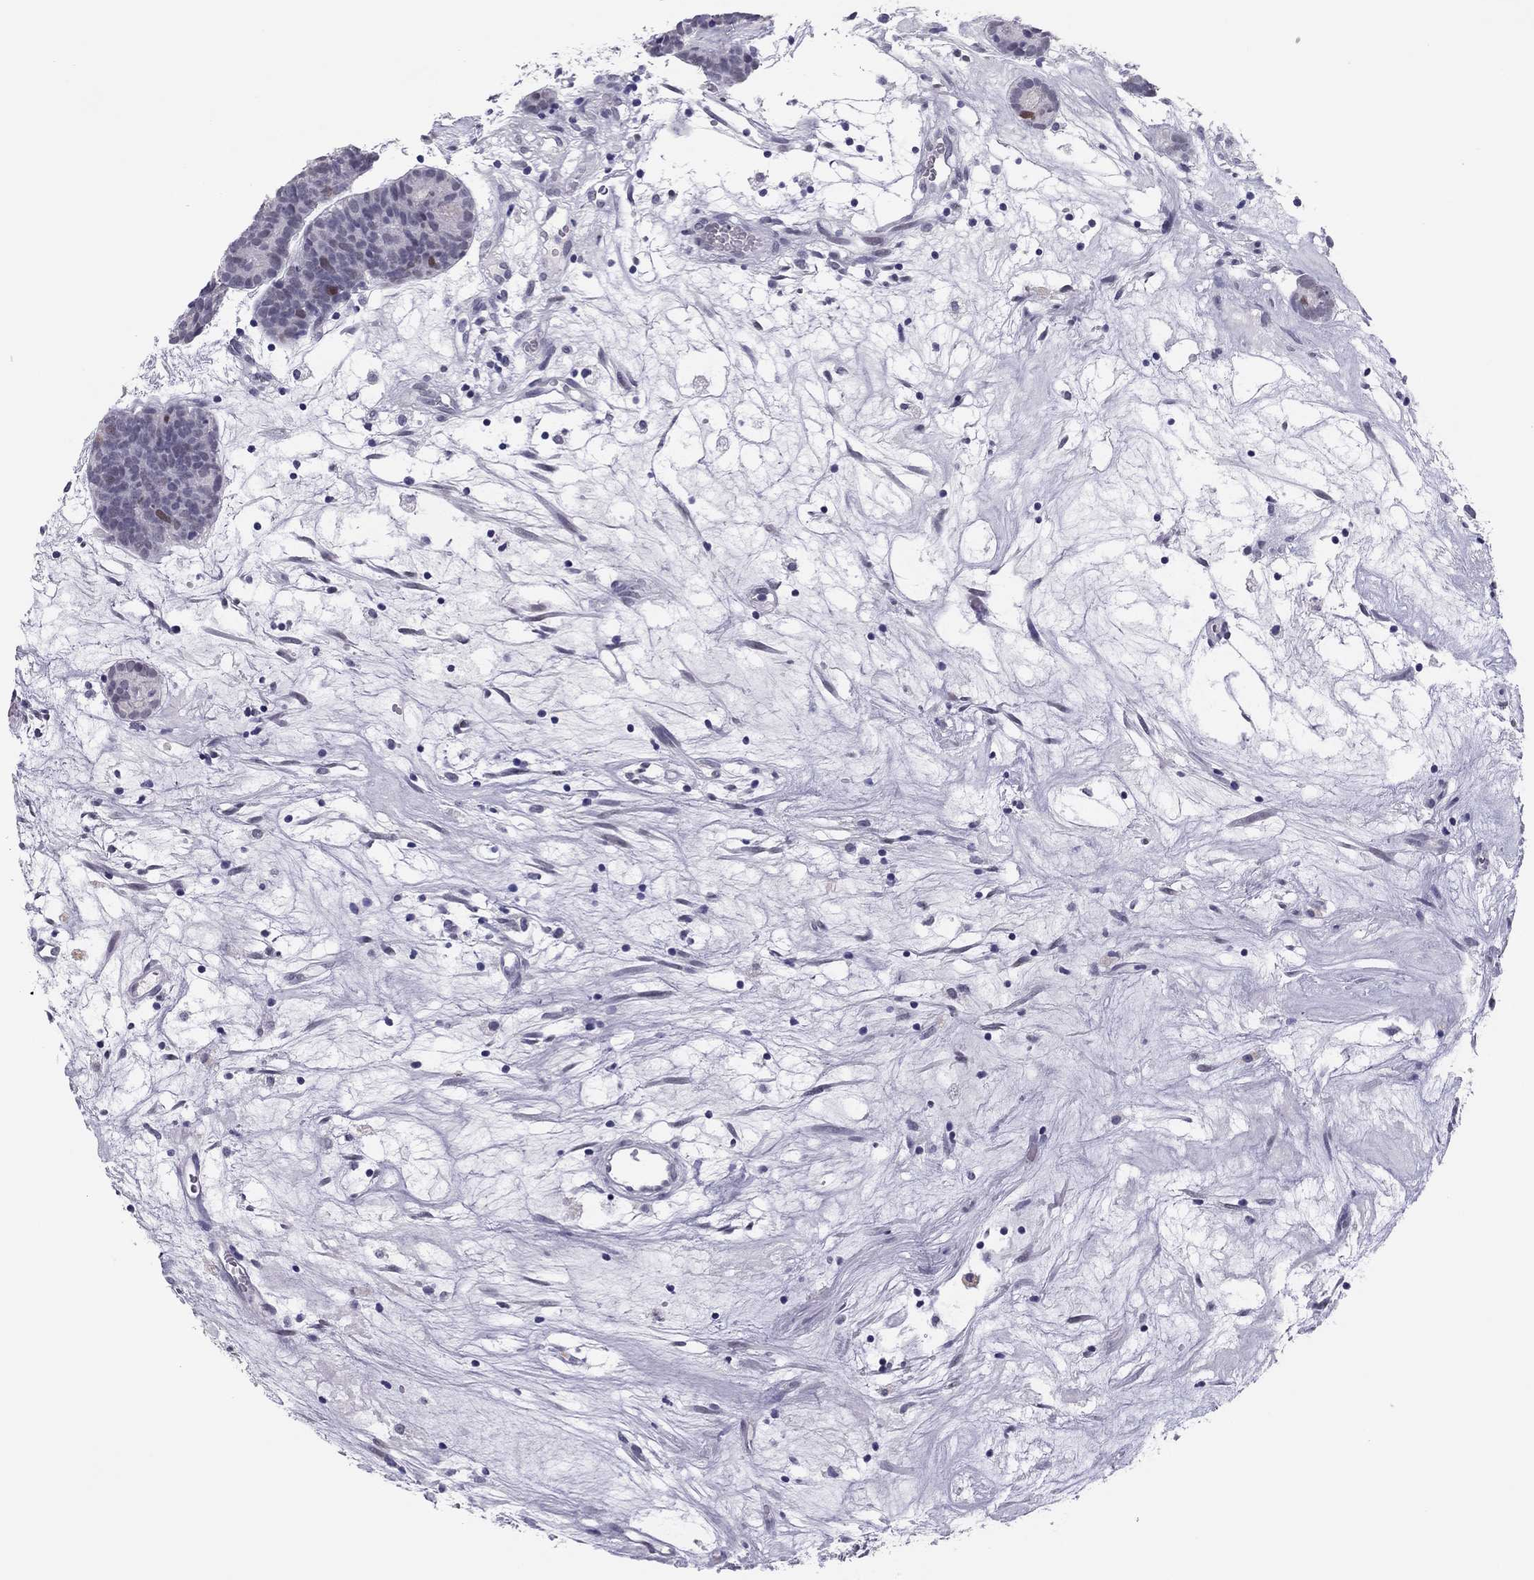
{"staining": {"intensity": "moderate", "quantity": "<25%", "location": "nuclear"}, "tissue": "head and neck cancer", "cell_type": "Tumor cells", "image_type": "cancer", "snomed": [{"axis": "morphology", "description": "Adenocarcinoma, NOS"}, {"axis": "topography", "description": "Head-Neck"}], "caption": "Immunohistochemistry (IHC) staining of adenocarcinoma (head and neck), which exhibits low levels of moderate nuclear expression in approximately <25% of tumor cells indicating moderate nuclear protein expression. The staining was performed using DAB (brown) for protein detection and nuclei were counterstained in hematoxylin (blue).", "gene": "PHOX2A", "patient": {"sex": "female", "age": 81}}